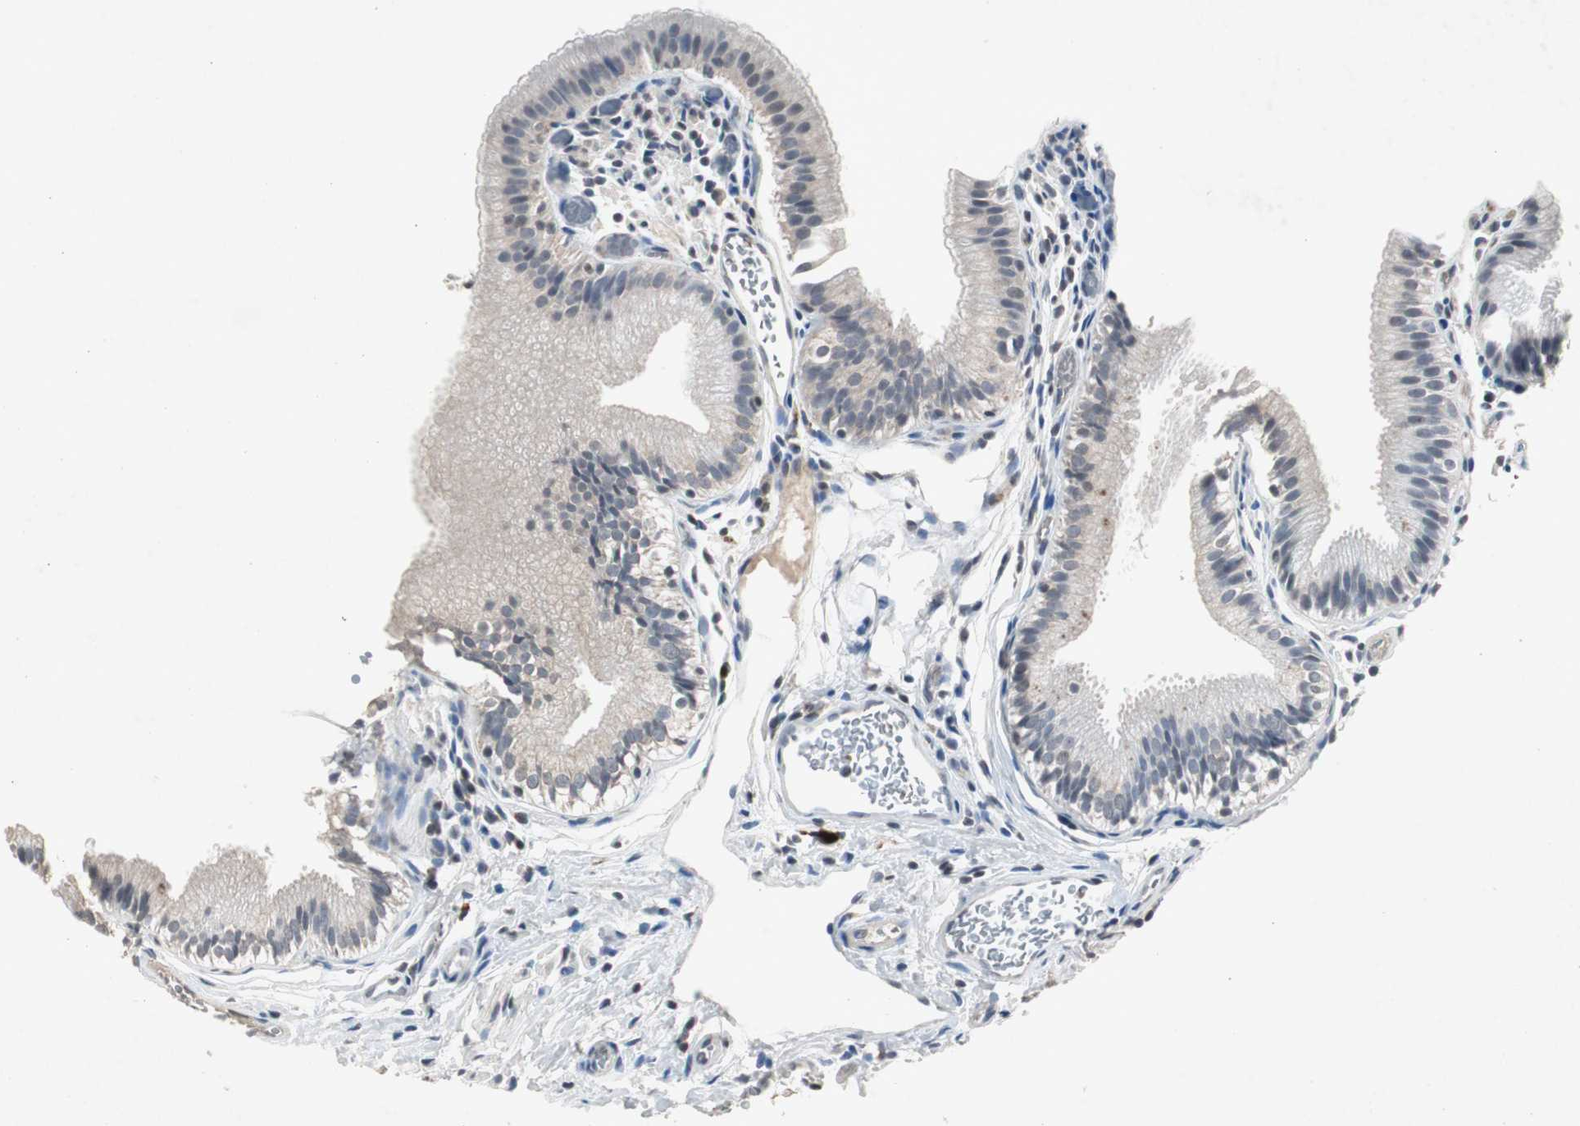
{"staining": {"intensity": "weak", "quantity": "25%-75%", "location": "cytoplasmic/membranous,nuclear"}, "tissue": "gallbladder", "cell_type": "Glandular cells", "image_type": "normal", "snomed": [{"axis": "morphology", "description": "Normal tissue, NOS"}, {"axis": "topography", "description": "Gallbladder"}], "caption": "Gallbladder stained with DAB immunohistochemistry (IHC) exhibits low levels of weak cytoplasmic/membranous,nuclear positivity in about 25%-75% of glandular cells. The protein of interest is shown in brown color, while the nuclei are stained blue.", "gene": "ADNP2", "patient": {"sex": "female", "age": 26}}